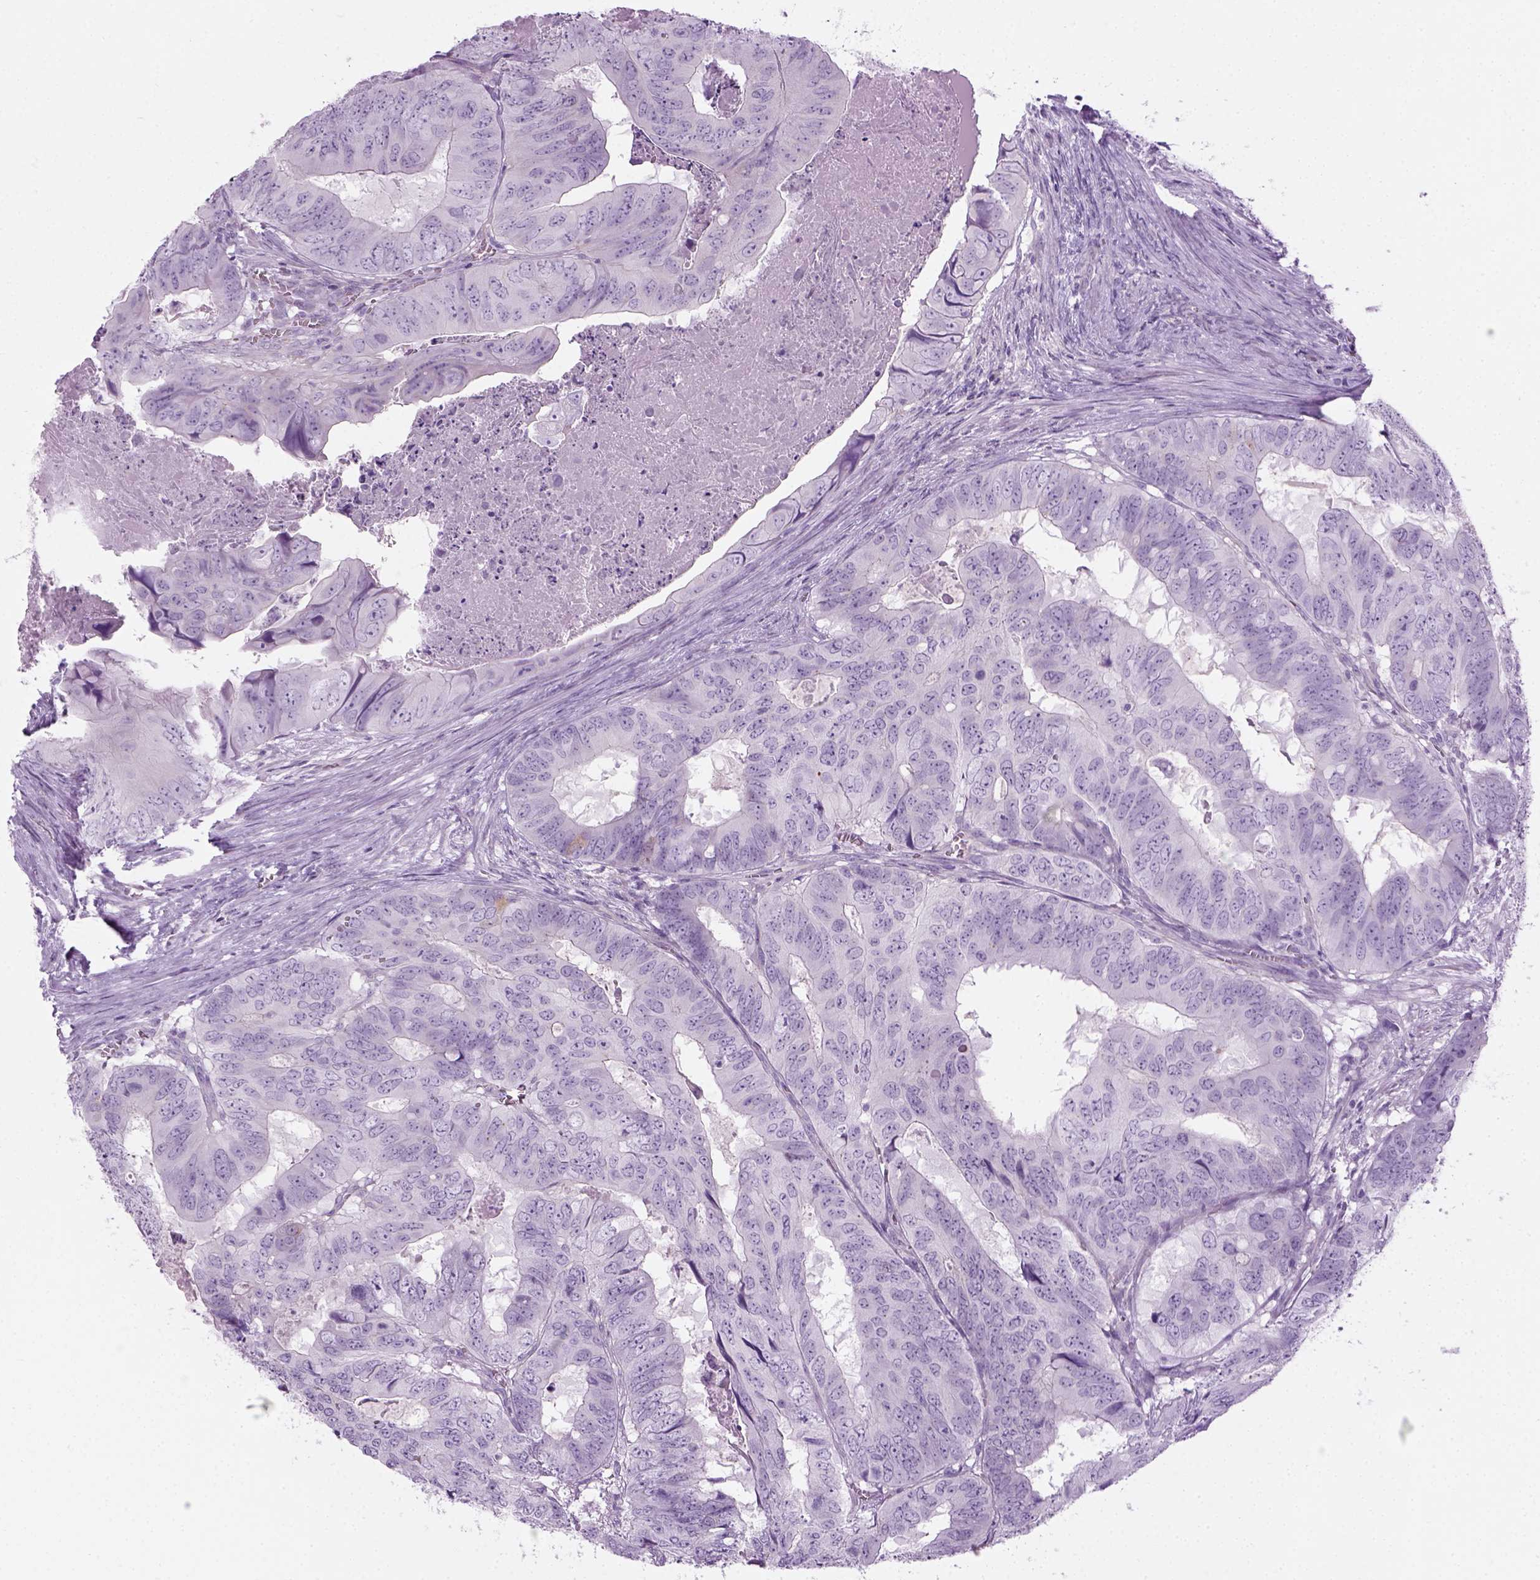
{"staining": {"intensity": "negative", "quantity": "none", "location": "none"}, "tissue": "colorectal cancer", "cell_type": "Tumor cells", "image_type": "cancer", "snomed": [{"axis": "morphology", "description": "Adenocarcinoma, NOS"}, {"axis": "topography", "description": "Colon"}], "caption": "This image is of colorectal cancer stained with immunohistochemistry to label a protein in brown with the nuclei are counter-stained blue. There is no positivity in tumor cells. (Immunohistochemistry, brightfield microscopy, high magnification).", "gene": "CIBAR2", "patient": {"sex": "male", "age": 79}}